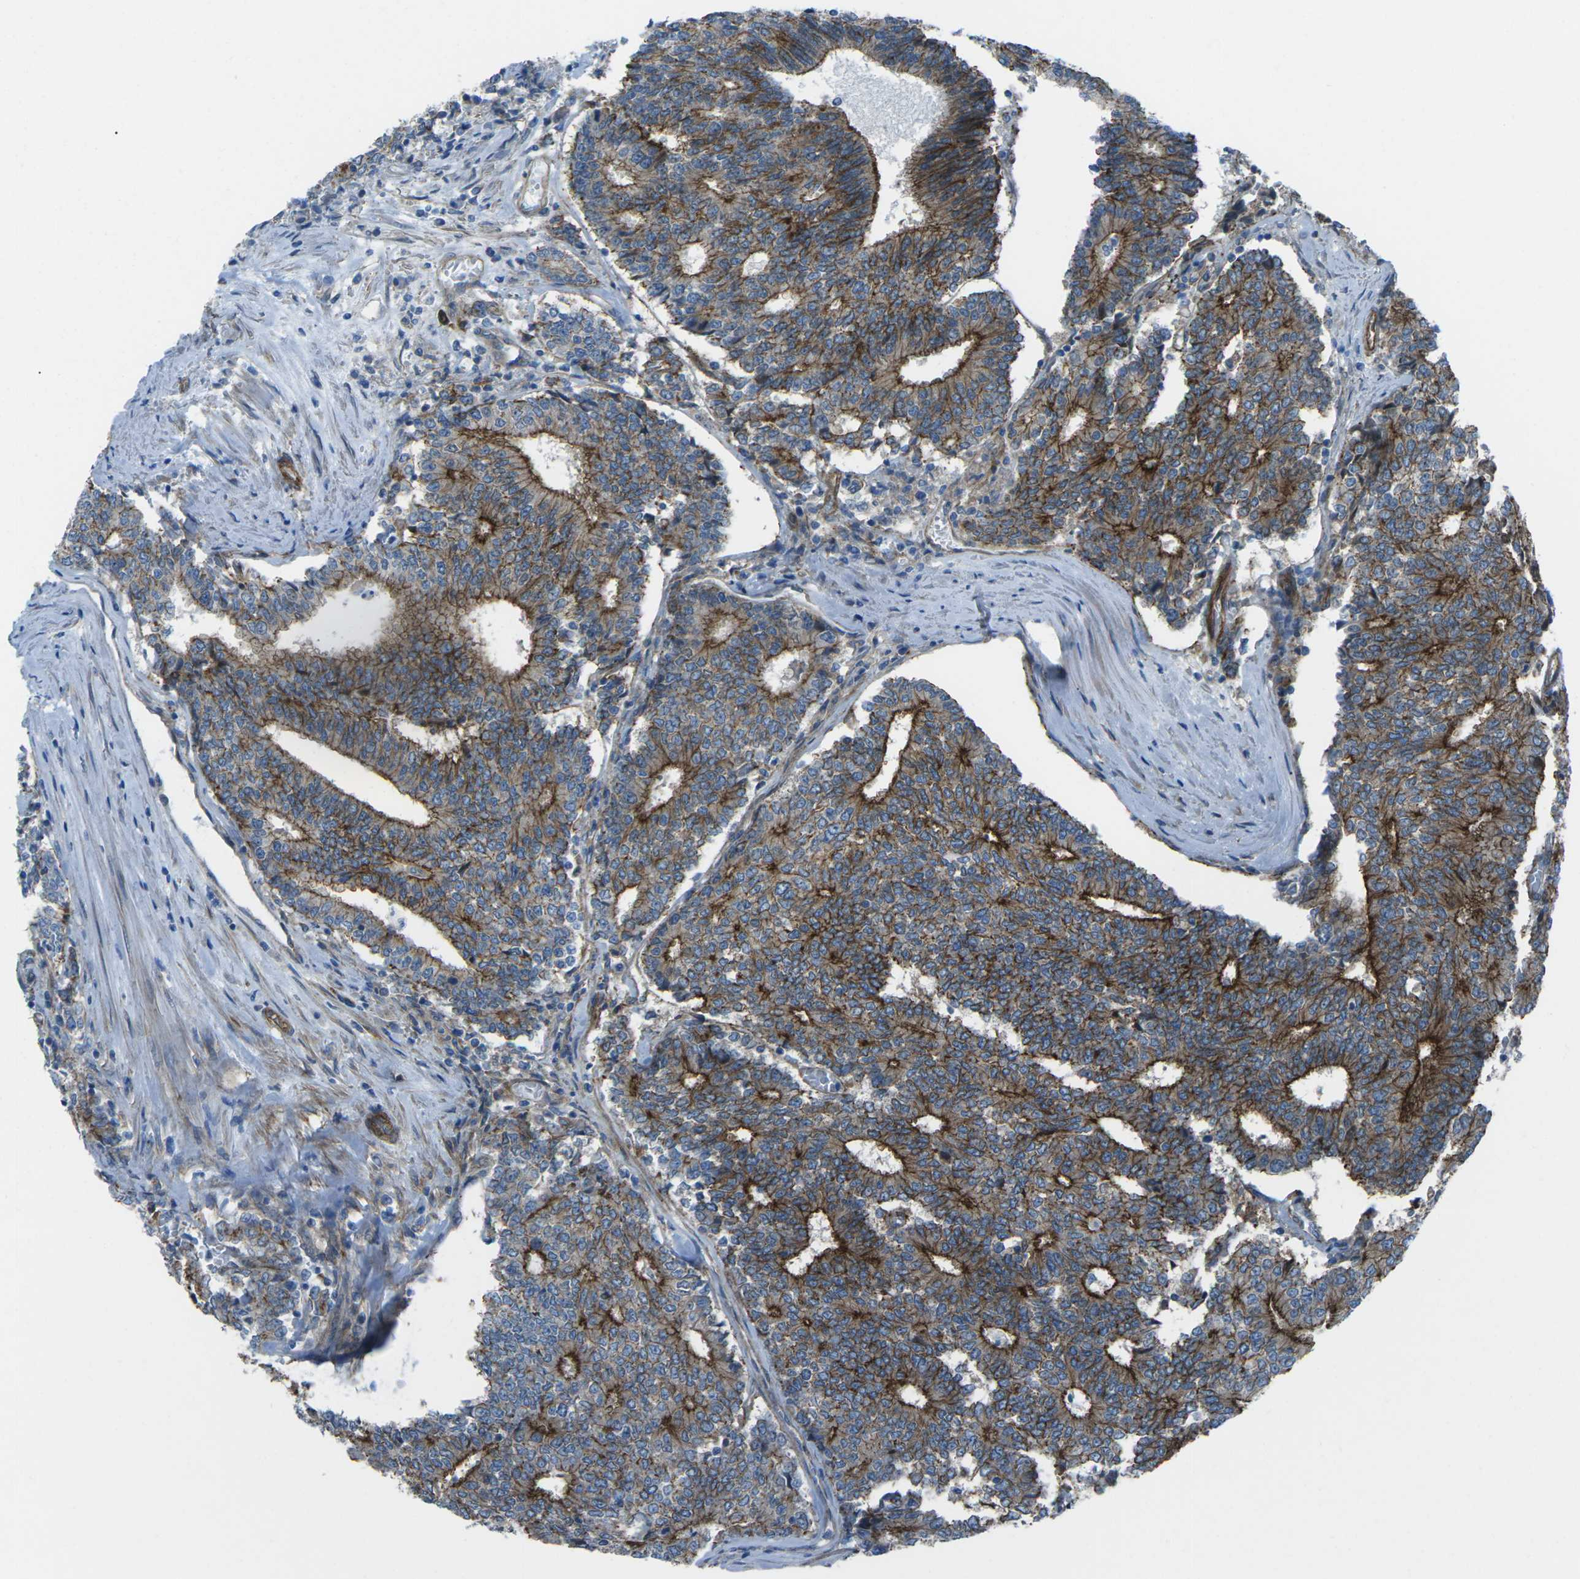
{"staining": {"intensity": "strong", "quantity": "<25%", "location": "cytoplasmic/membranous"}, "tissue": "prostate cancer", "cell_type": "Tumor cells", "image_type": "cancer", "snomed": [{"axis": "morphology", "description": "Normal tissue, NOS"}, {"axis": "morphology", "description": "Adenocarcinoma, High grade"}, {"axis": "topography", "description": "Prostate"}, {"axis": "topography", "description": "Seminal veicle"}], "caption": "Tumor cells exhibit medium levels of strong cytoplasmic/membranous positivity in approximately <25% of cells in adenocarcinoma (high-grade) (prostate). The staining was performed using DAB (3,3'-diaminobenzidine) to visualize the protein expression in brown, while the nuclei were stained in blue with hematoxylin (Magnification: 20x).", "gene": "UTRN", "patient": {"sex": "male", "age": 55}}